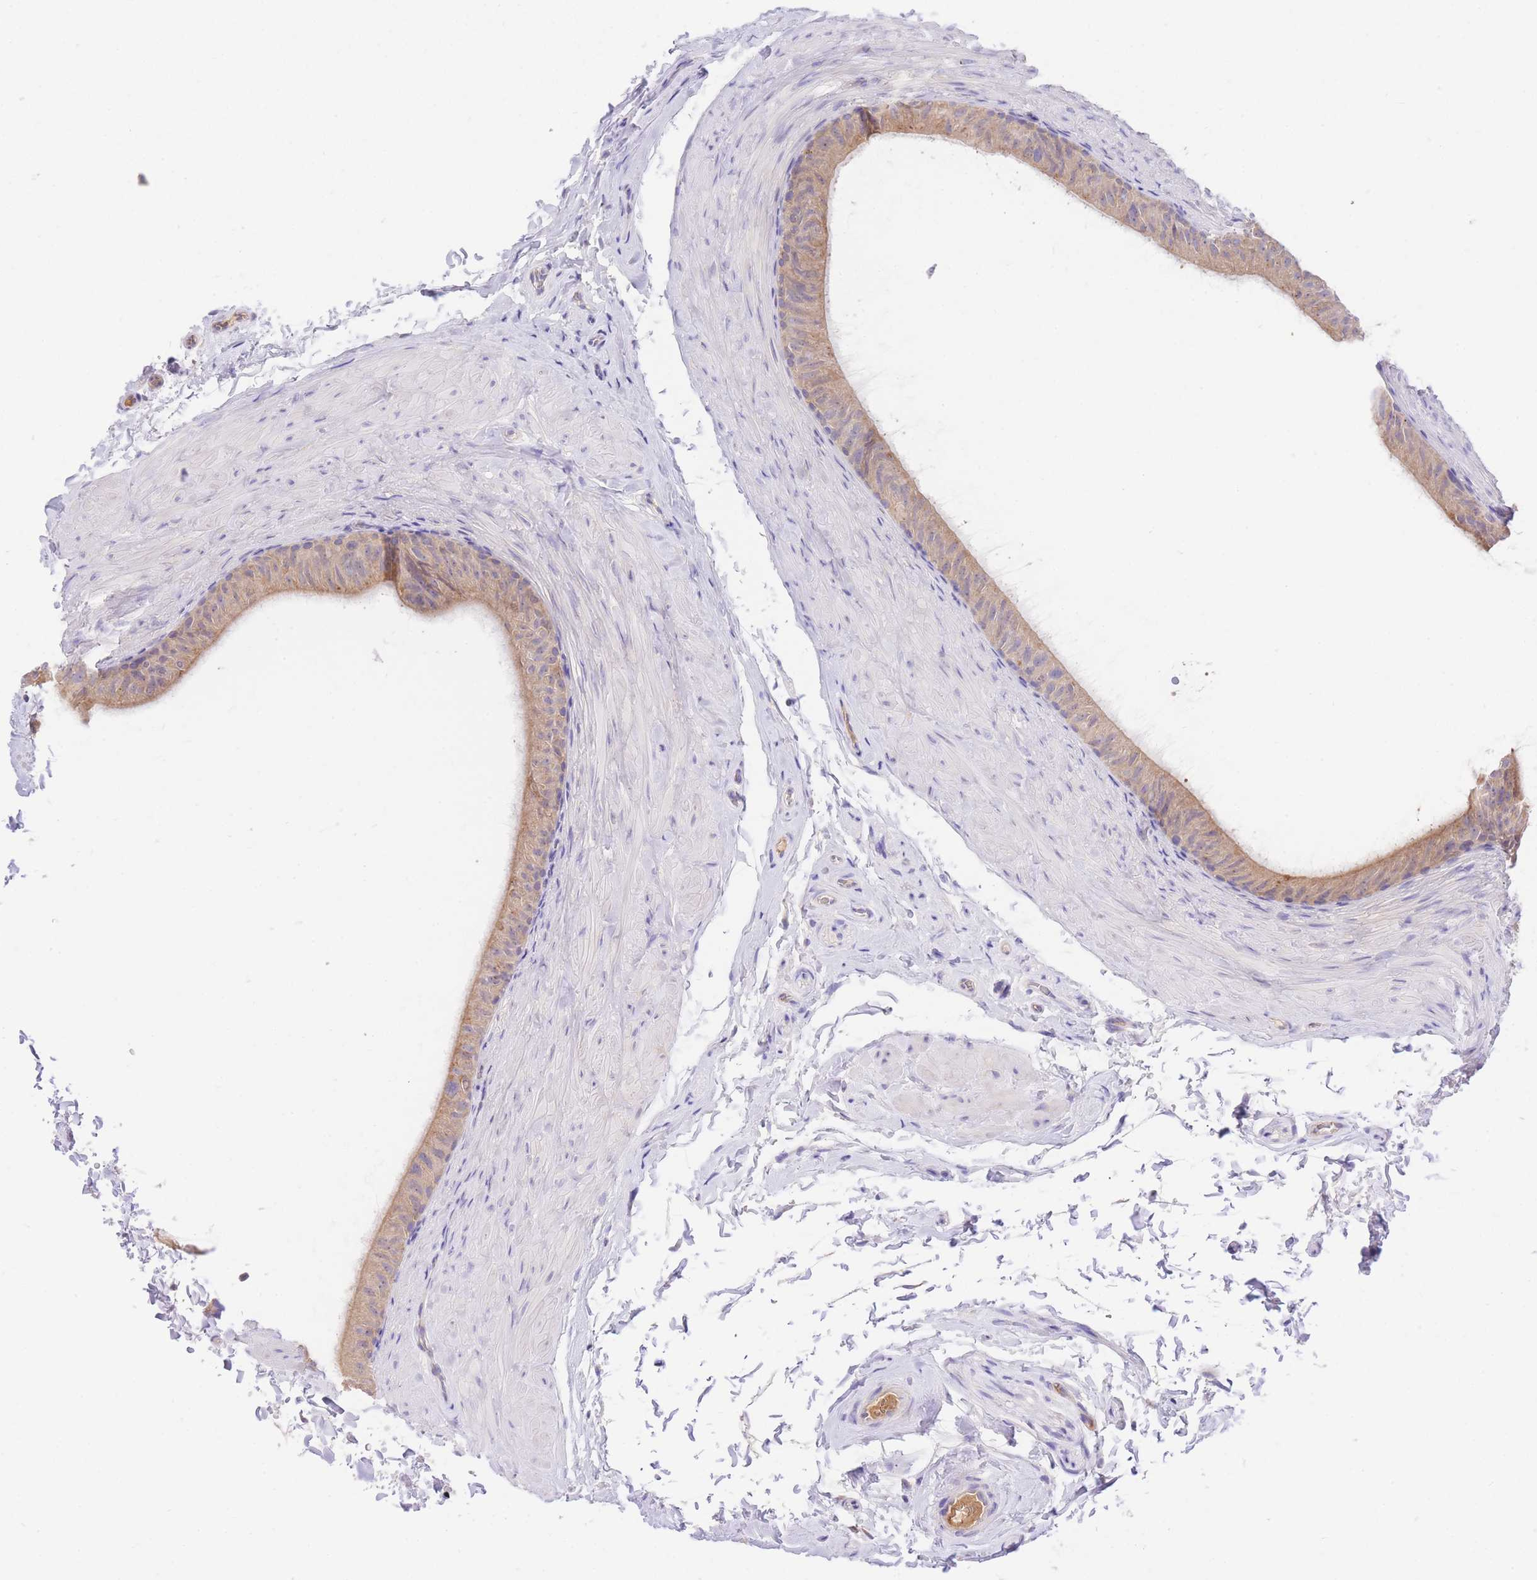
{"staining": {"intensity": "weak", "quantity": ">75%", "location": "cytoplasmic/membranous"}, "tissue": "epididymis", "cell_type": "Glandular cells", "image_type": "normal", "snomed": [{"axis": "morphology", "description": "Normal tissue, NOS"}, {"axis": "topography", "description": "Epididymis"}], "caption": "This is a histology image of IHC staining of normal epididymis, which shows weak positivity in the cytoplasmic/membranous of glandular cells.", "gene": "LIPH", "patient": {"sex": "male", "age": 49}}